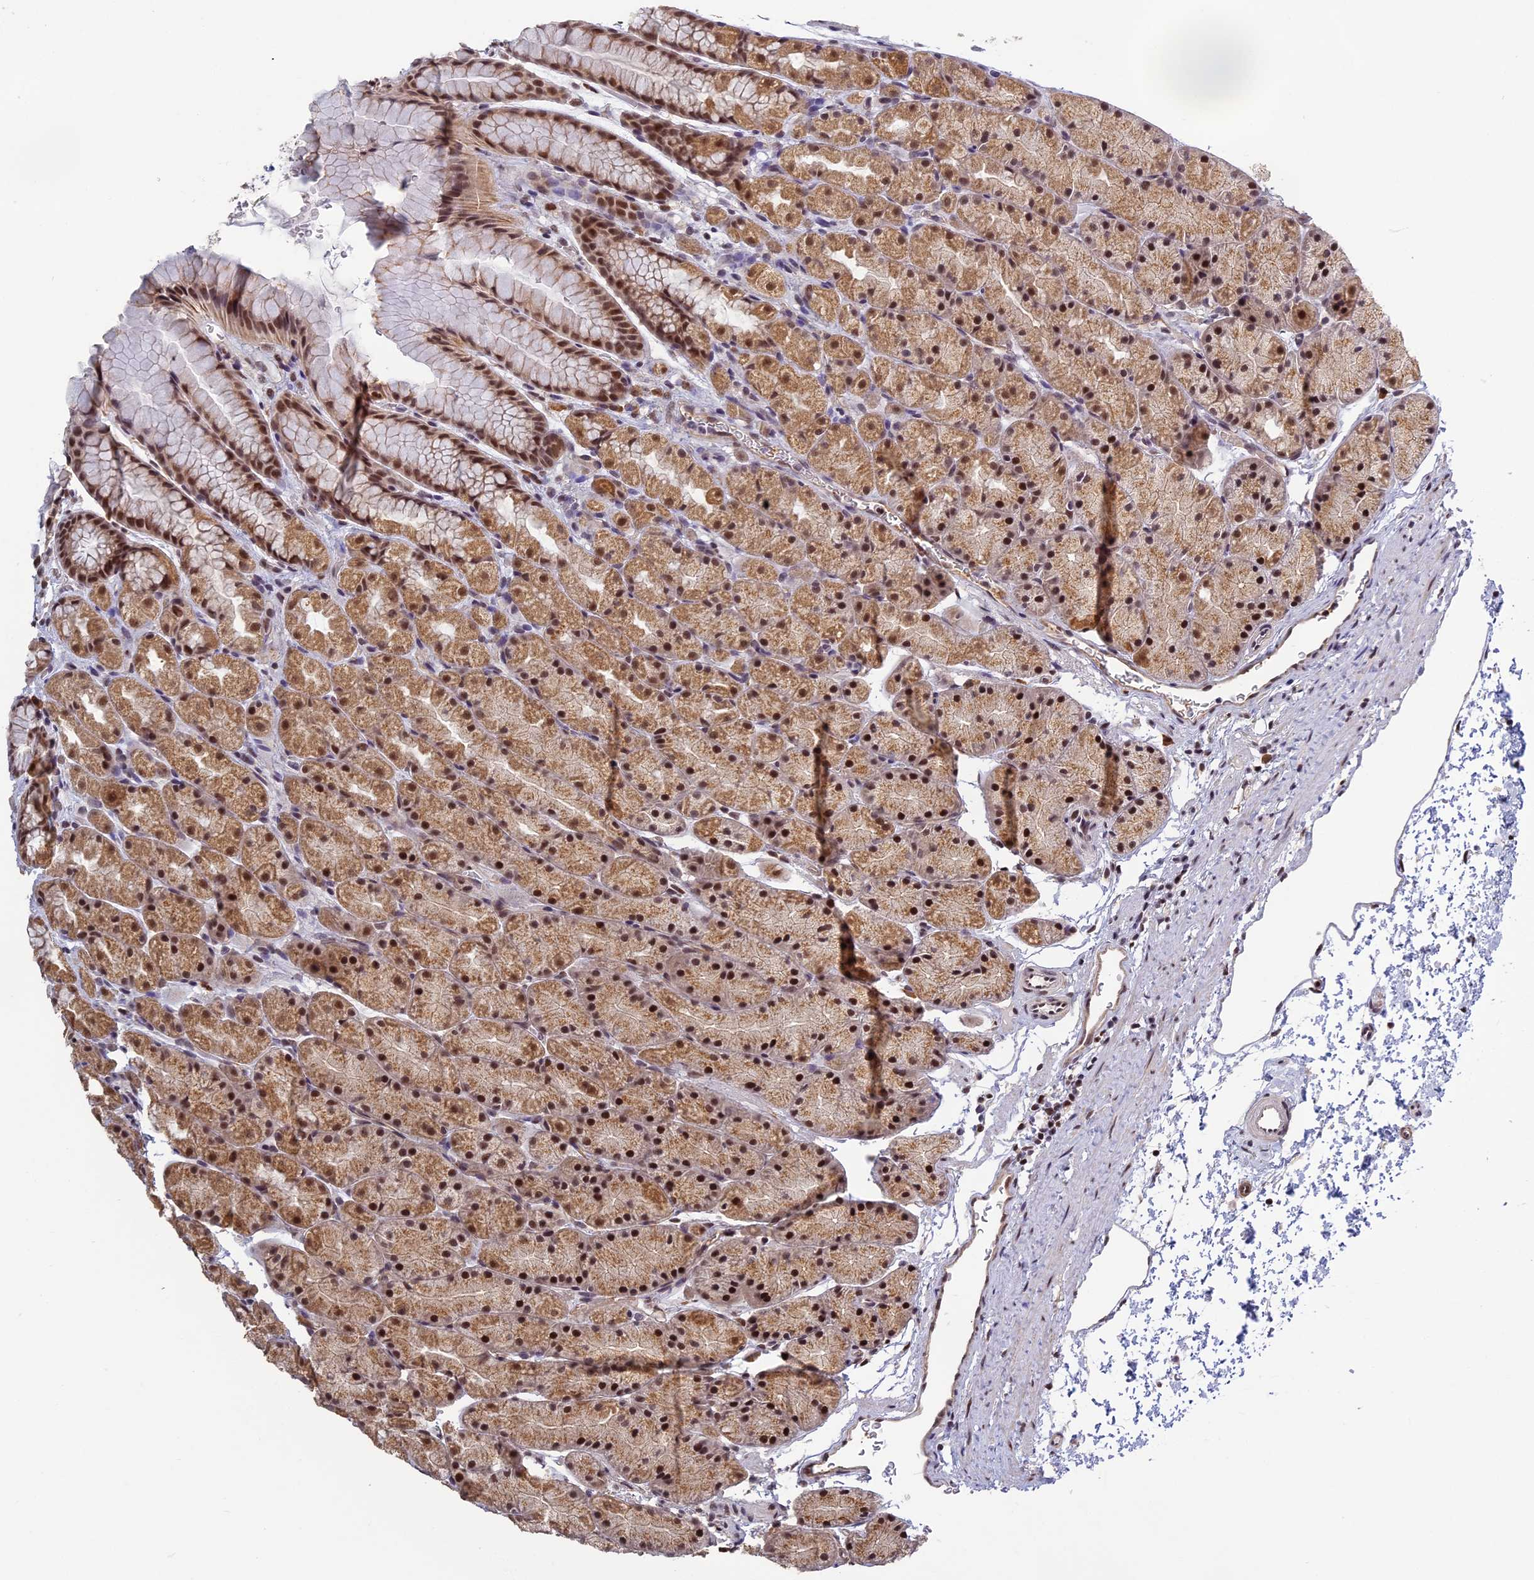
{"staining": {"intensity": "moderate", "quantity": ">75%", "location": "cytoplasmic/membranous,nuclear"}, "tissue": "stomach", "cell_type": "Glandular cells", "image_type": "normal", "snomed": [{"axis": "morphology", "description": "Normal tissue, NOS"}, {"axis": "topography", "description": "Stomach, upper"}, {"axis": "topography", "description": "Stomach"}], "caption": "Protein staining exhibits moderate cytoplasmic/membranous,nuclear expression in about >75% of glandular cells in normal stomach.", "gene": "MORF4L1", "patient": {"sex": "male", "age": 47}}